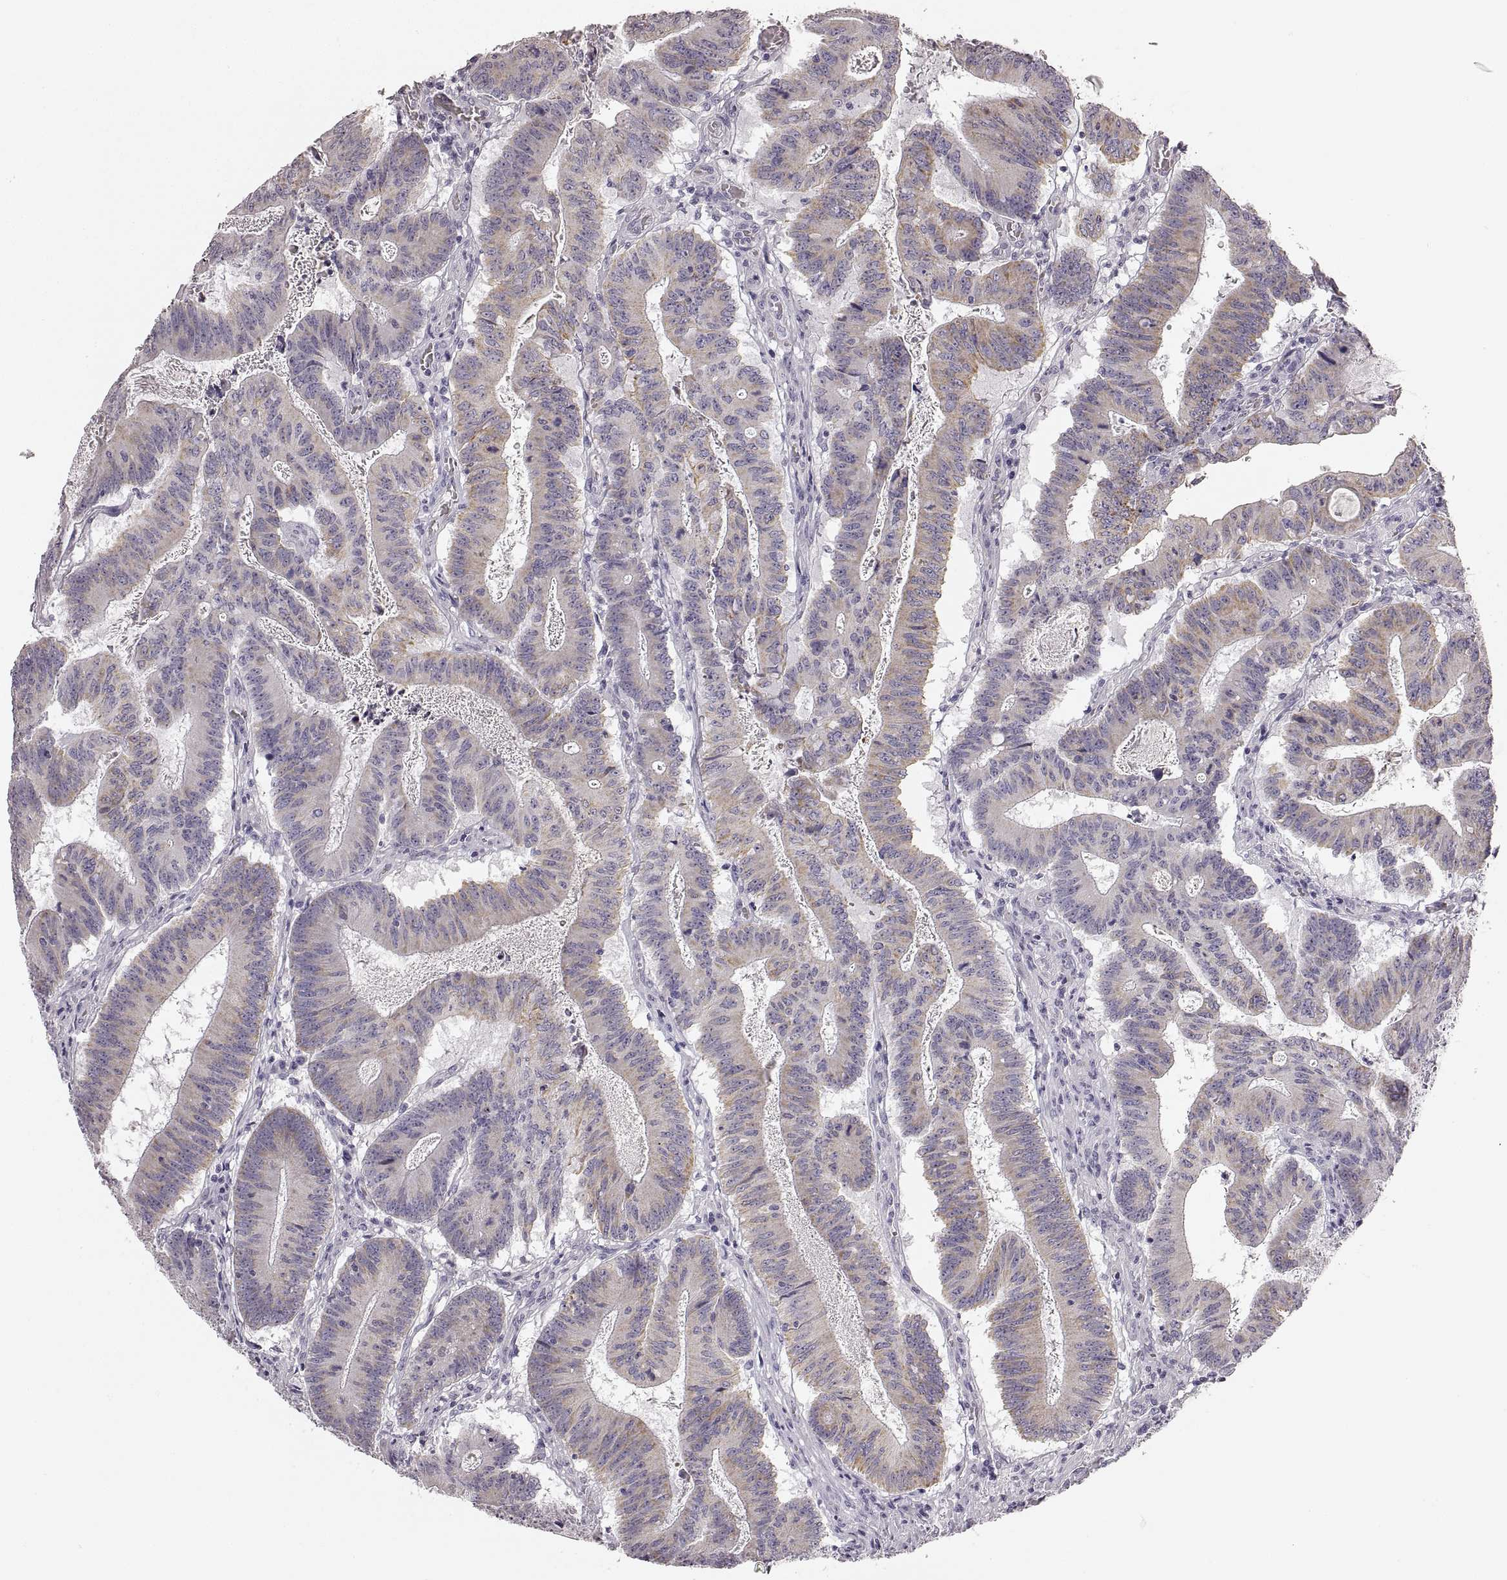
{"staining": {"intensity": "negative", "quantity": "none", "location": "none"}, "tissue": "colorectal cancer", "cell_type": "Tumor cells", "image_type": "cancer", "snomed": [{"axis": "morphology", "description": "Adenocarcinoma, NOS"}, {"axis": "topography", "description": "Colon"}], "caption": "This photomicrograph is of adenocarcinoma (colorectal) stained with IHC to label a protein in brown with the nuclei are counter-stained blue. There is no staining in tumor cells.", "gene": "RDH13", "patient": {"sex": "female", "age": 70}}